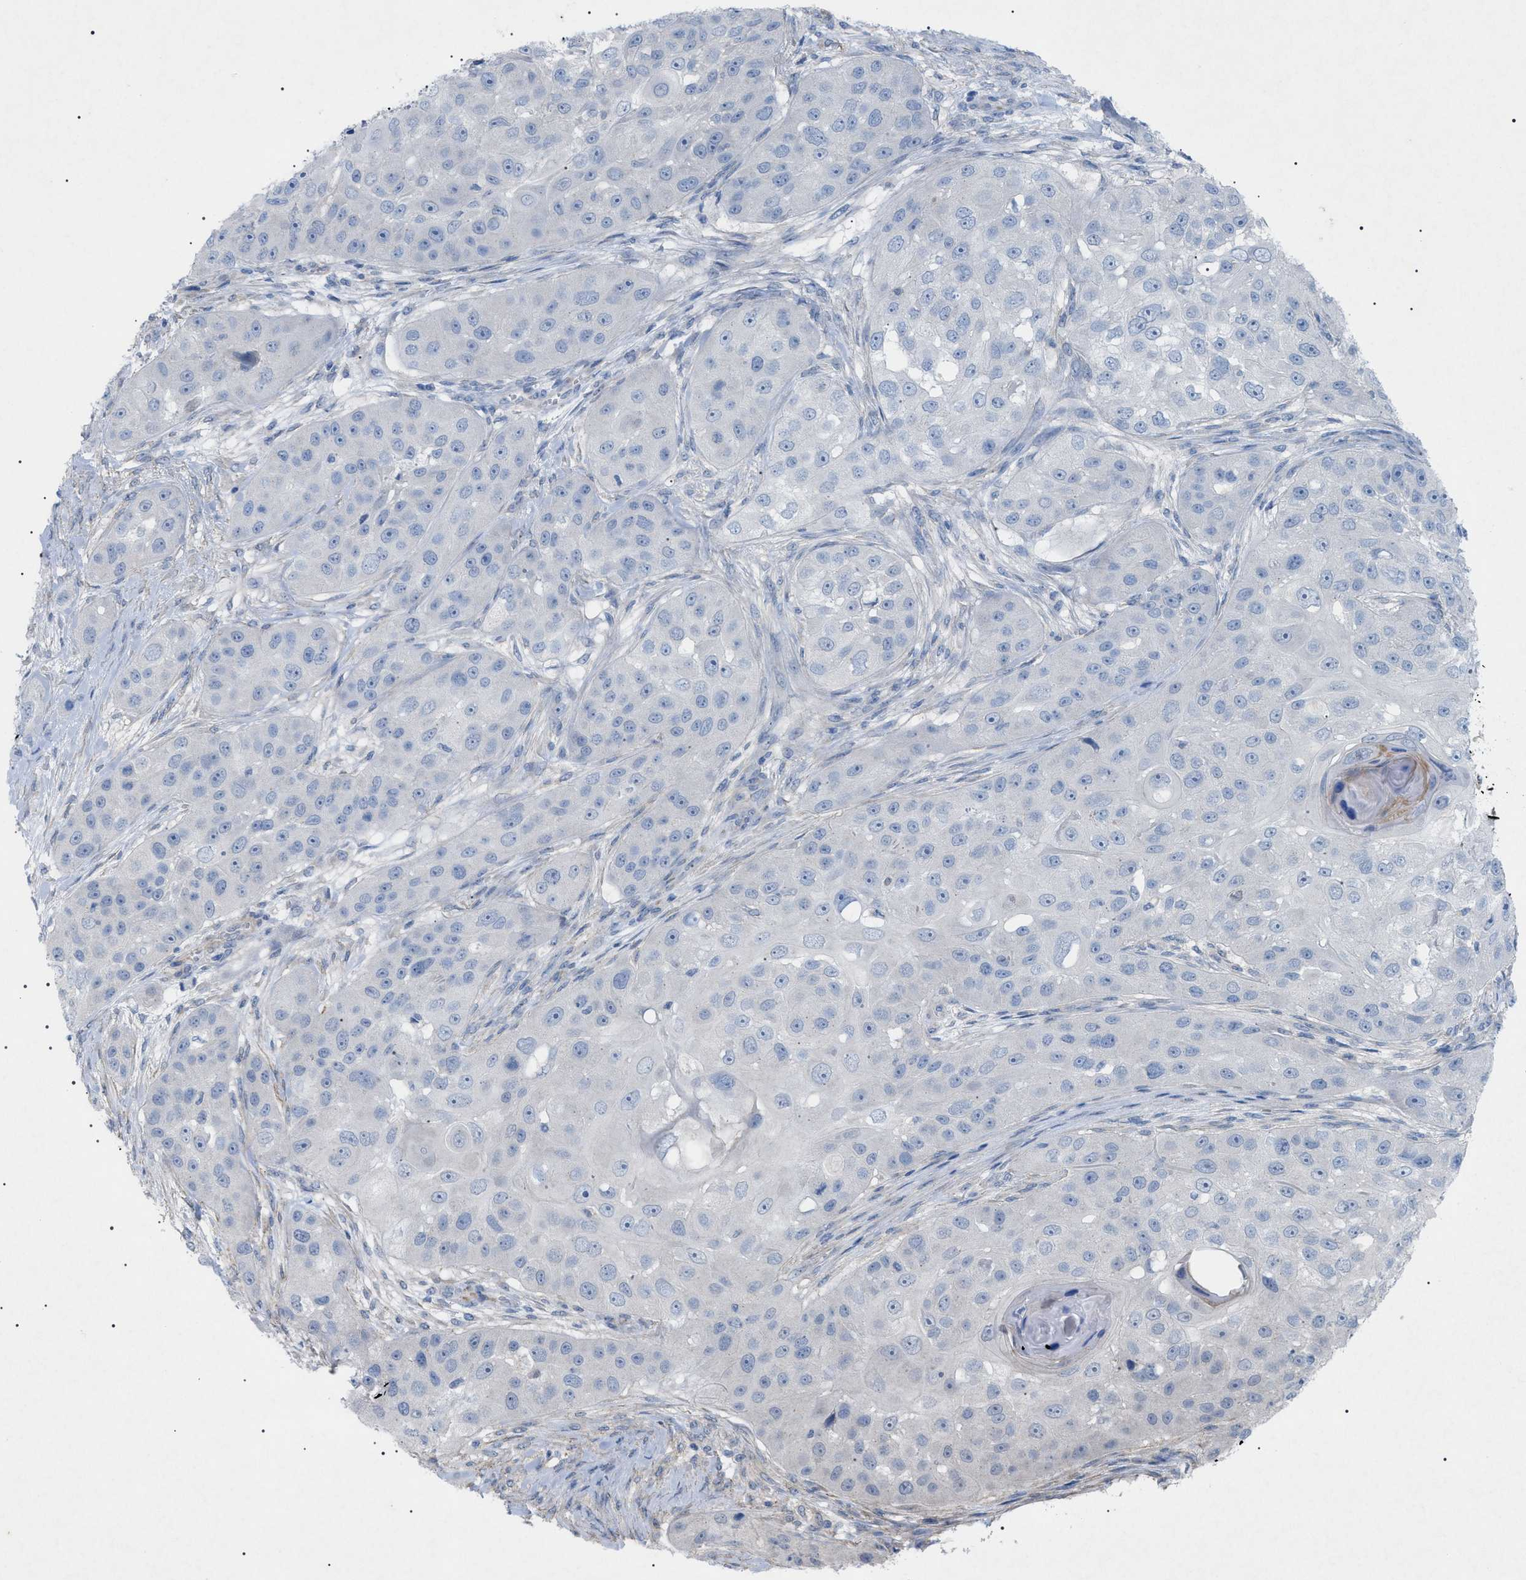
{"staining": {"intensity": "negative", "quantity": "none", "location": "none"}, "tissue": "head and neck cancer", "cell_type": "Tumor cells", "image_type": "cancer", "snomed": [{"axis": "morphology", "description": "Normal tissue, NOS"}, {"axis": "morphology", "description": "Squamous cell carcinoma, NOS"}, {"axis": "topography", "description": "Skeletal muscle"}, {"axis": "topography", "description": "Head-Neck"}], "caption": "Immunohistochemical staining of human squamous cell carcinoma (head and neck) demonstrates no significant expression in tumor cells.", "gene": "ADAMTS1", "patient": {"sex": "male", "age": 51}}